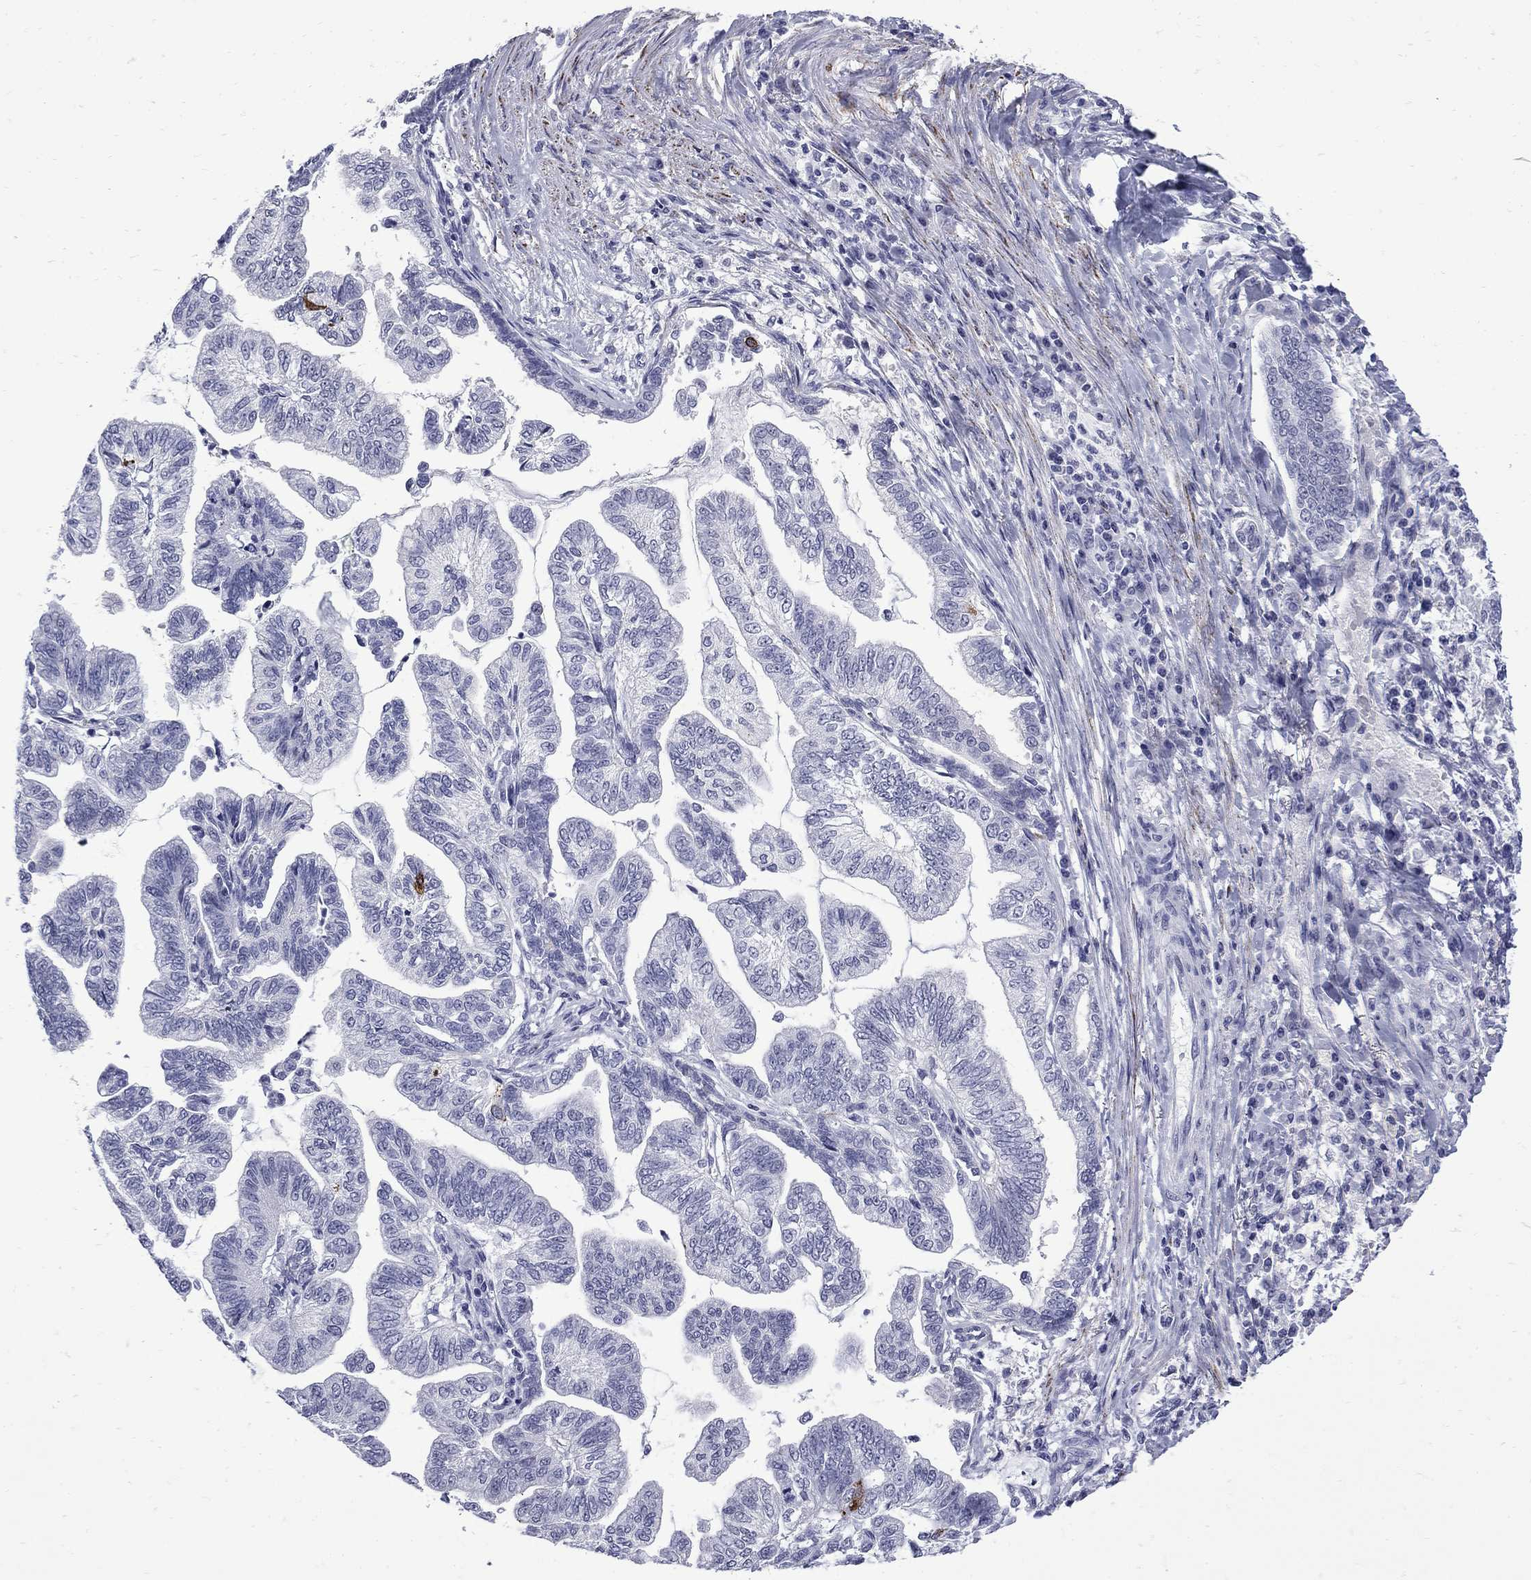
{"staining": {"intensity": "negative", "quantity": "none", "location": "none"}, "tissue": "stomach cancer", "cell_type": "Tumor cells", "image_type": "cancer", "snomed": [{"axis": "morphology", "description": "Adenocarcinoma, NOS"}, {"axis": "topography", "description": "Stomach"}], "caption": "A histopathology image of stomach adenocarcinoma stained for a protein demonstrates no brown staining in tumor cells.", "gene": "MGARP", "patient": {"sex": "male", "age": 83}}